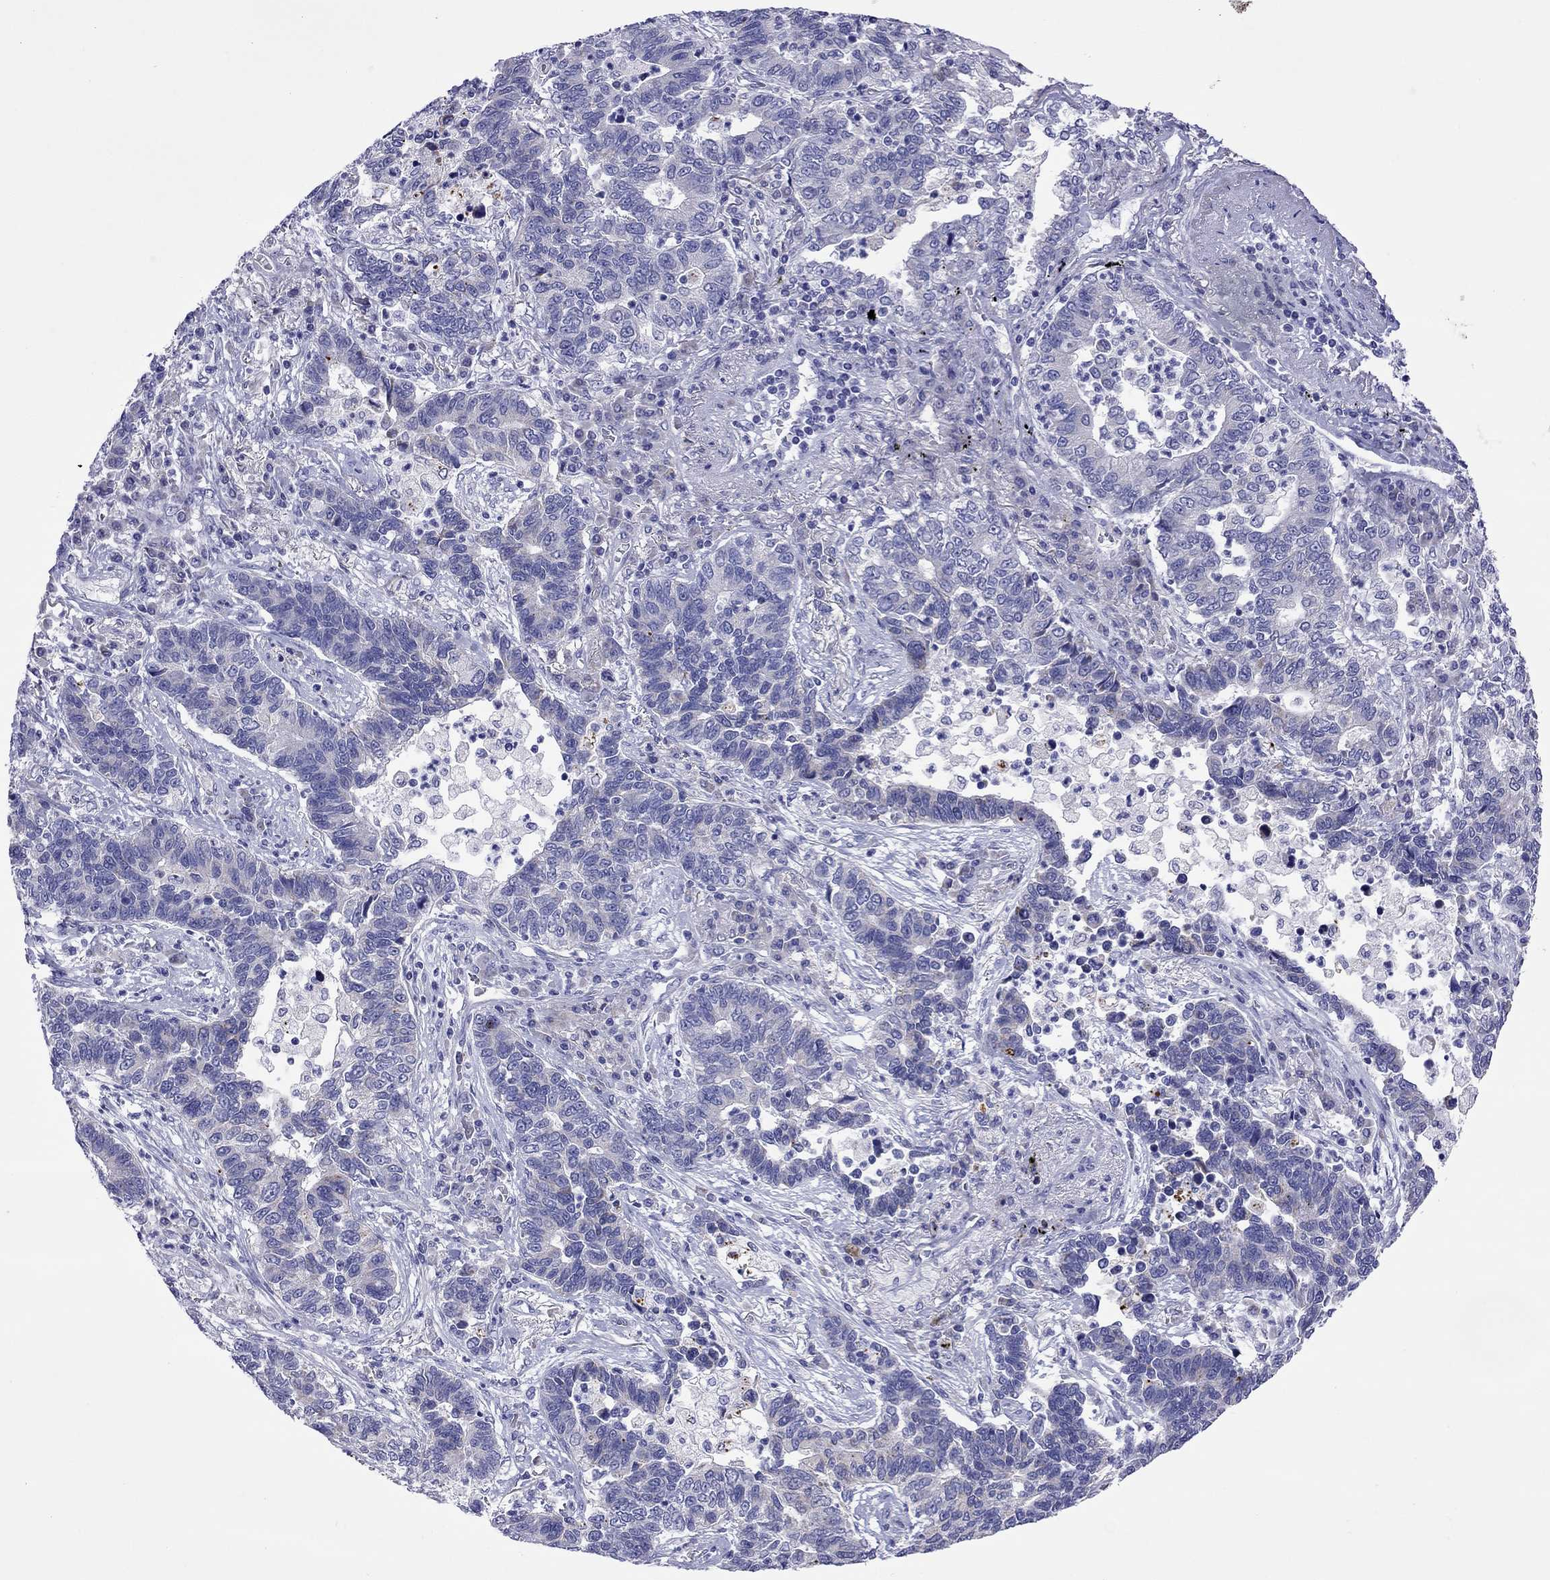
{"staining": {"intensity": "negative", "quantity": "none", "location": "none"}, "tissue": "lung cancer", "cell_type": "Tumor cells", "image_type": "cancer", "snomed": [{"axis": "morphology", "description": "Adenocarcinoma, NOS"}, {"axis": "topography", "description": "Lung"}], "caption": "A micrograph of lung cancer stained for a protein displays no brown staining in tumor cells.", "gene": "COL9A1", "patient": {"sex": "female", "age": 57}}